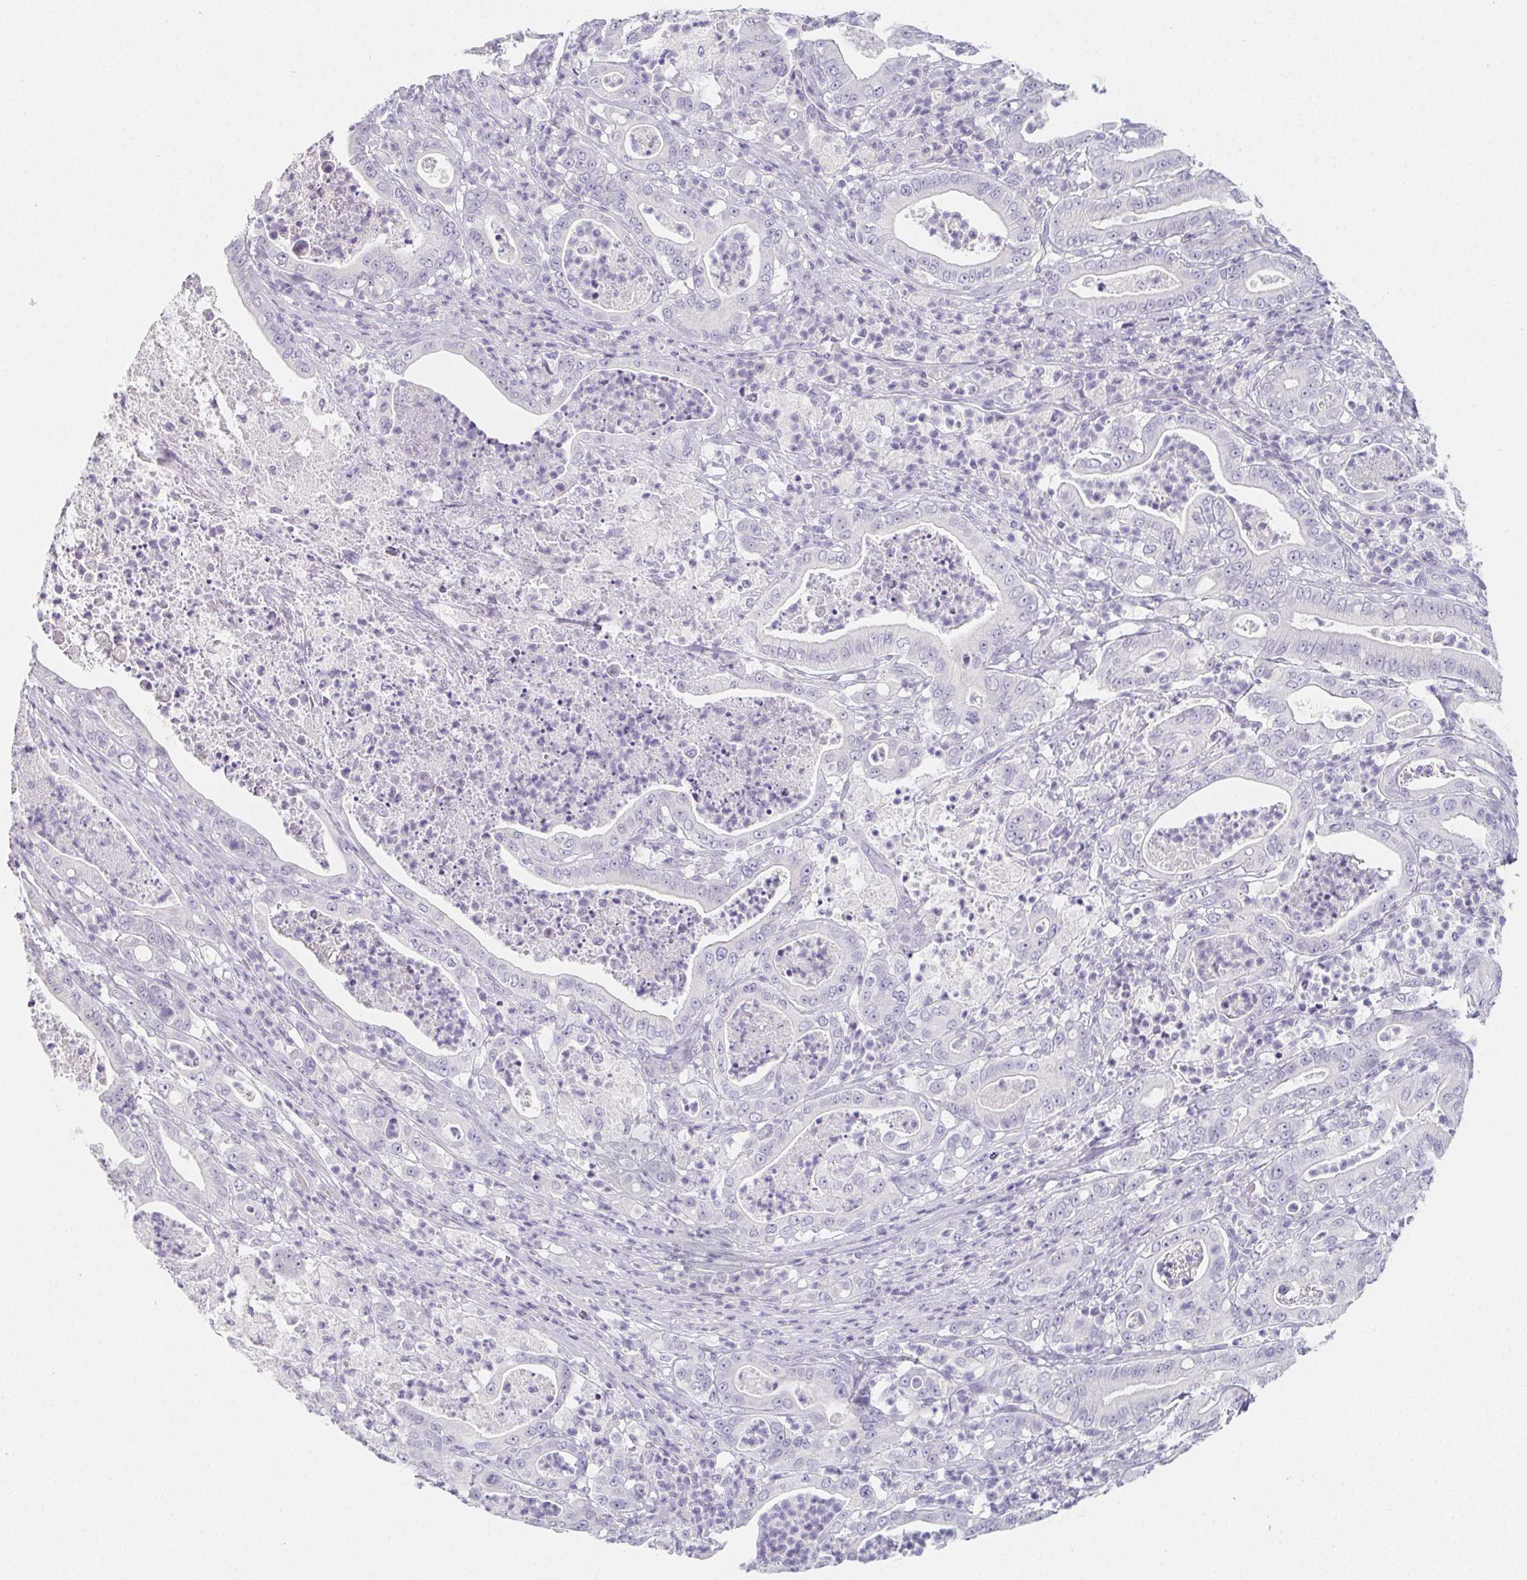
{"staining": {"intensity": "negative", "quantity": "none", "location": "none"}, "tissue": "pancreatic cancer", "cell_type": "Tumor cells", "image_type": "cancer", "snomed": [{"axis": "morphology", "description": "Adenocarcinoma, NOS"}, {"axis": "topography", "description": "Pancreas"}], "caption": "There is no significant expression in tumor cells of pancreatic cancer (adenocarcinoma). Nuclei are stained in blue.", "gene": "GLIPR1L1", "patient": {"sex": "male", "age": 71}}